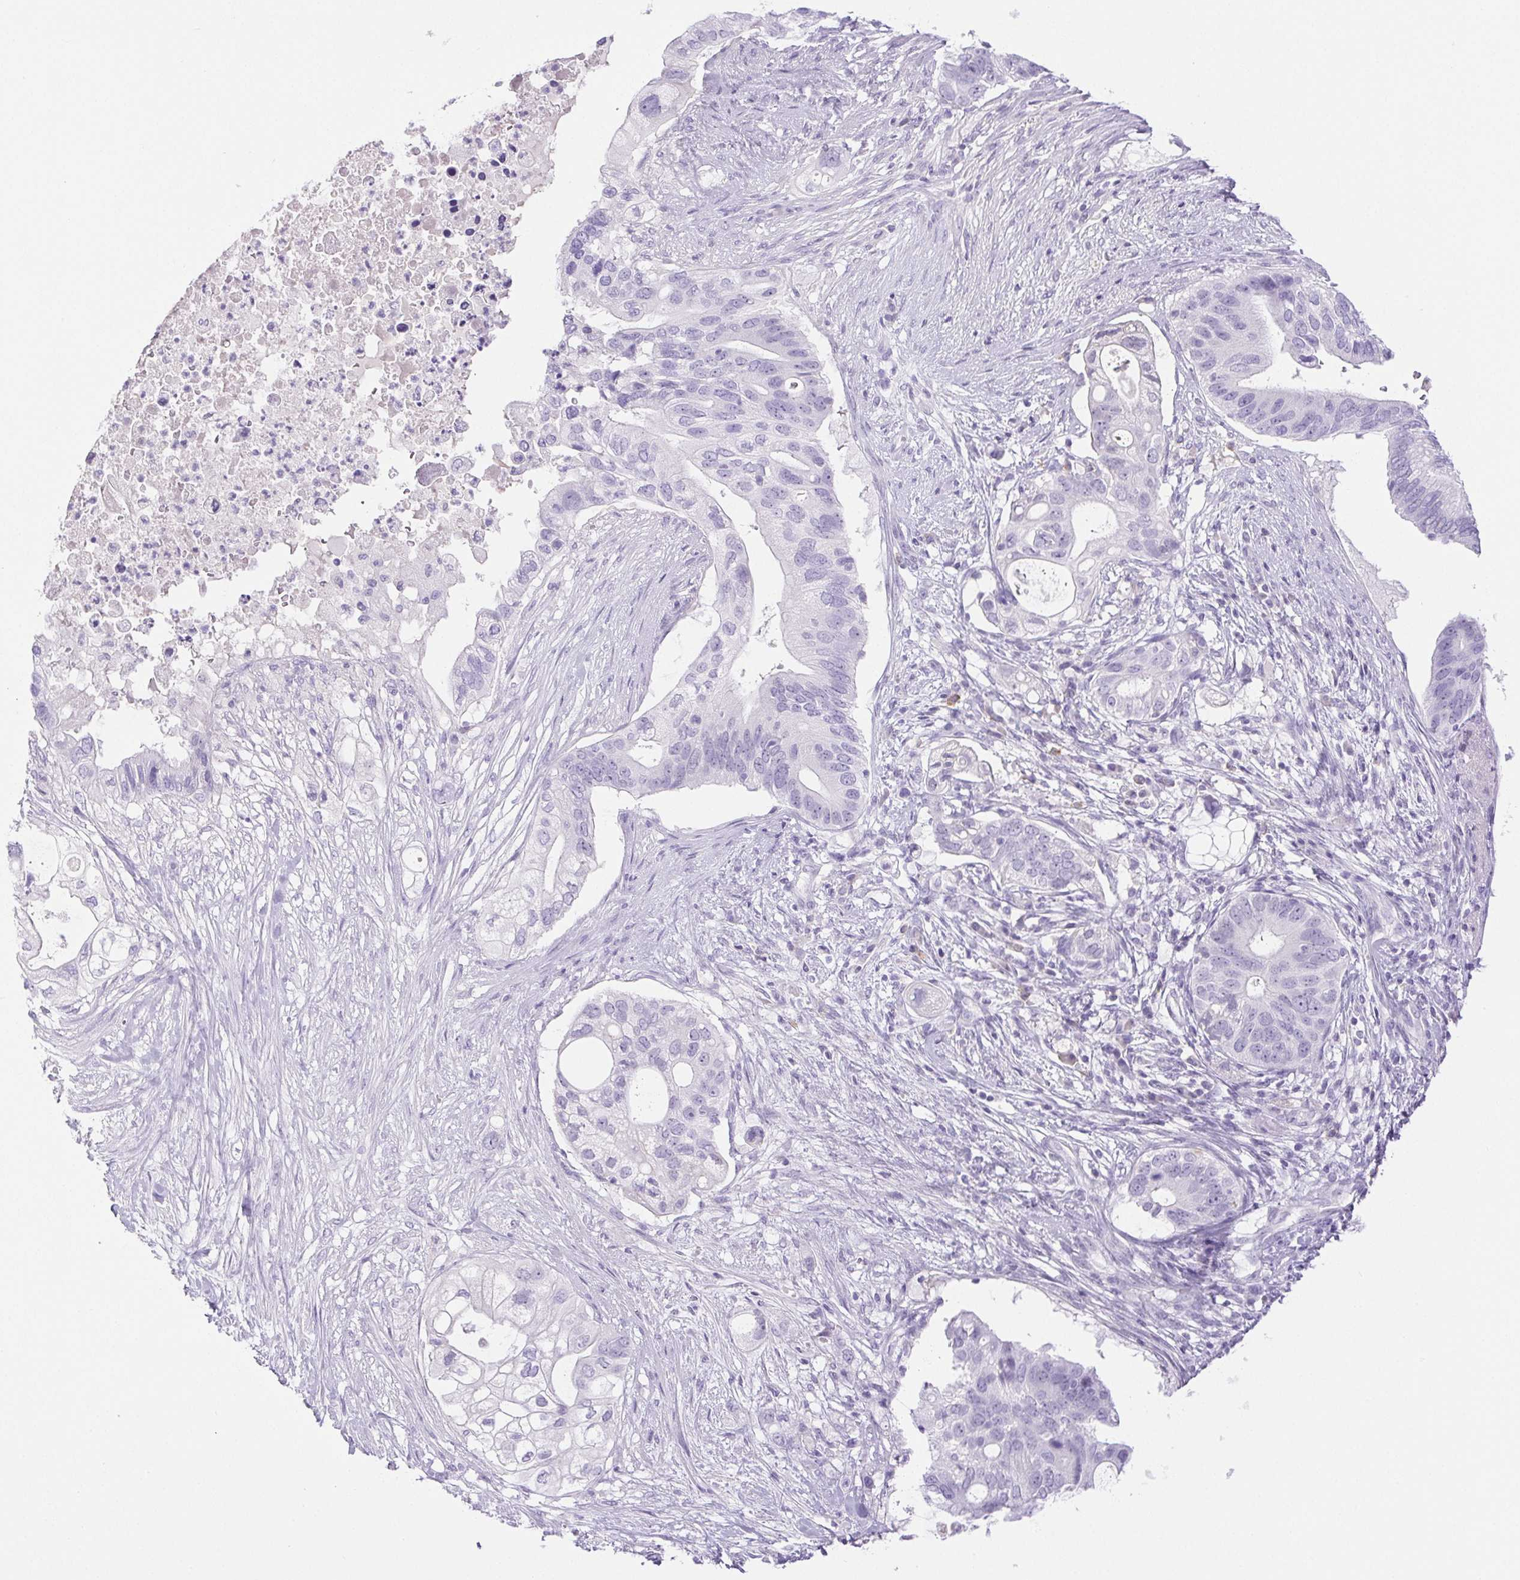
{"staining": {"intensity": "negative", "quantity": "none", "location": "none"}, "tissue": "pancreatic cancer", "cell_type": "Tumor cells", "image_type": "cancer", "snomed": [{"axis": "morphology", "description": "Adenocarcinoma, NOS"}, {"axis": "topography", "description": "Pancreas"}], "caption": "Immunohistochemistry (IHC) photomicrograph of adenocarcinoma (pancreatic) stained for a protein (brown), which demonstrates no positivity in tumor cells.", "gene": "PAPPA2", "patient": {"sex": "female", "age": 72}}